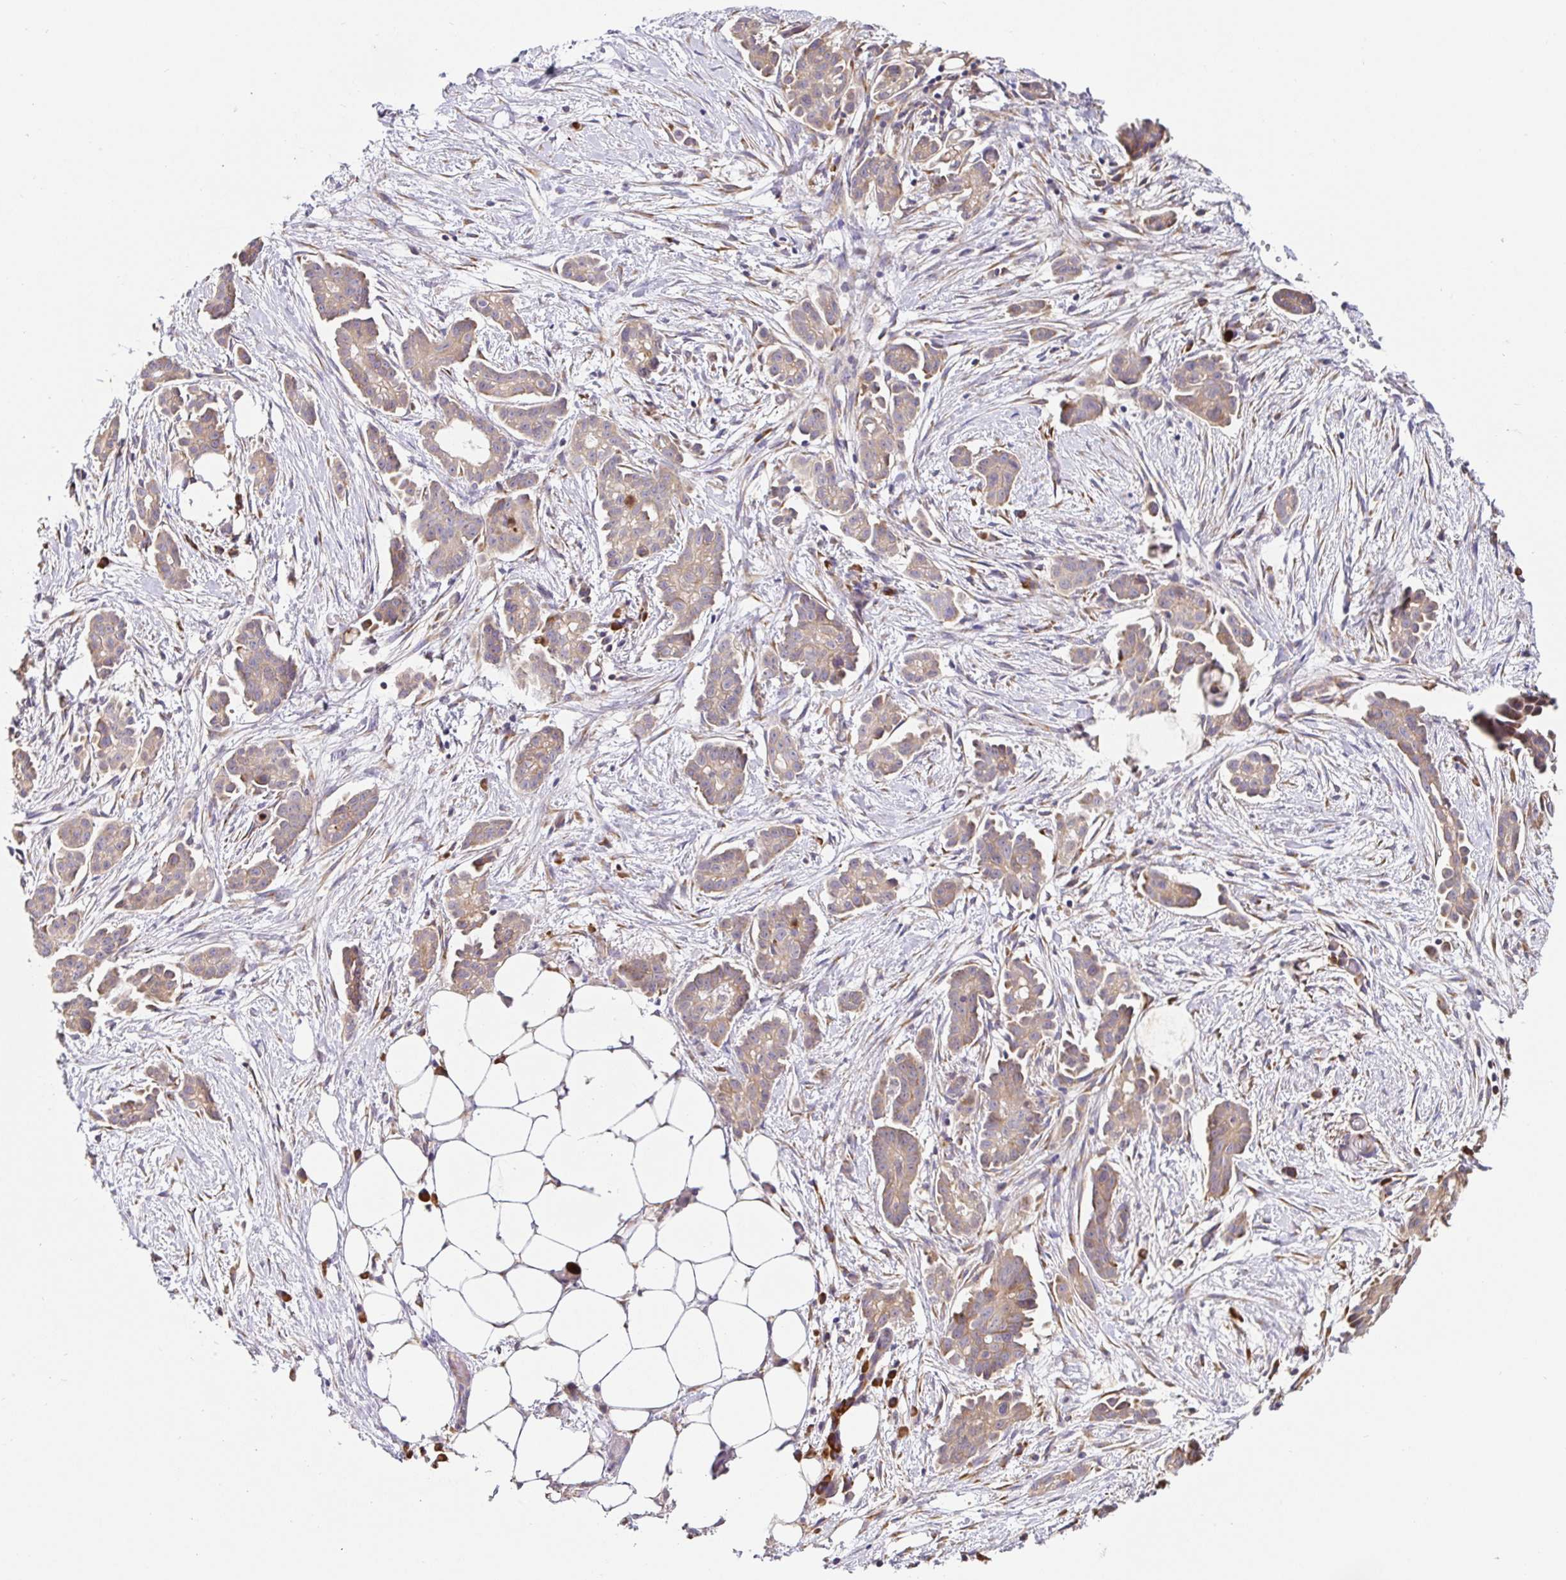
{"staining": {"intensity": "weak", "quantity": ">75%", "location": "cytoplasmic/membranous"}, "tissue": "ovarian cancer", "cell_type": "Tumor cells", "image_type": "cancer", "snomed": [{"axis": "morphology", "description": "Cystadenocarcinoma, serous, NOS"}, {"axis": "topography", "description": "Ovary"}], "caption": "Weak cytoplasmic/membranous staining for a protein is present in about >75% of tumor cells of serous cystadenocarcinoma (ovarian) using immunohistochemistry.", "gene": "PDPK1", "patient": {"sex": "female", "age": 50}}